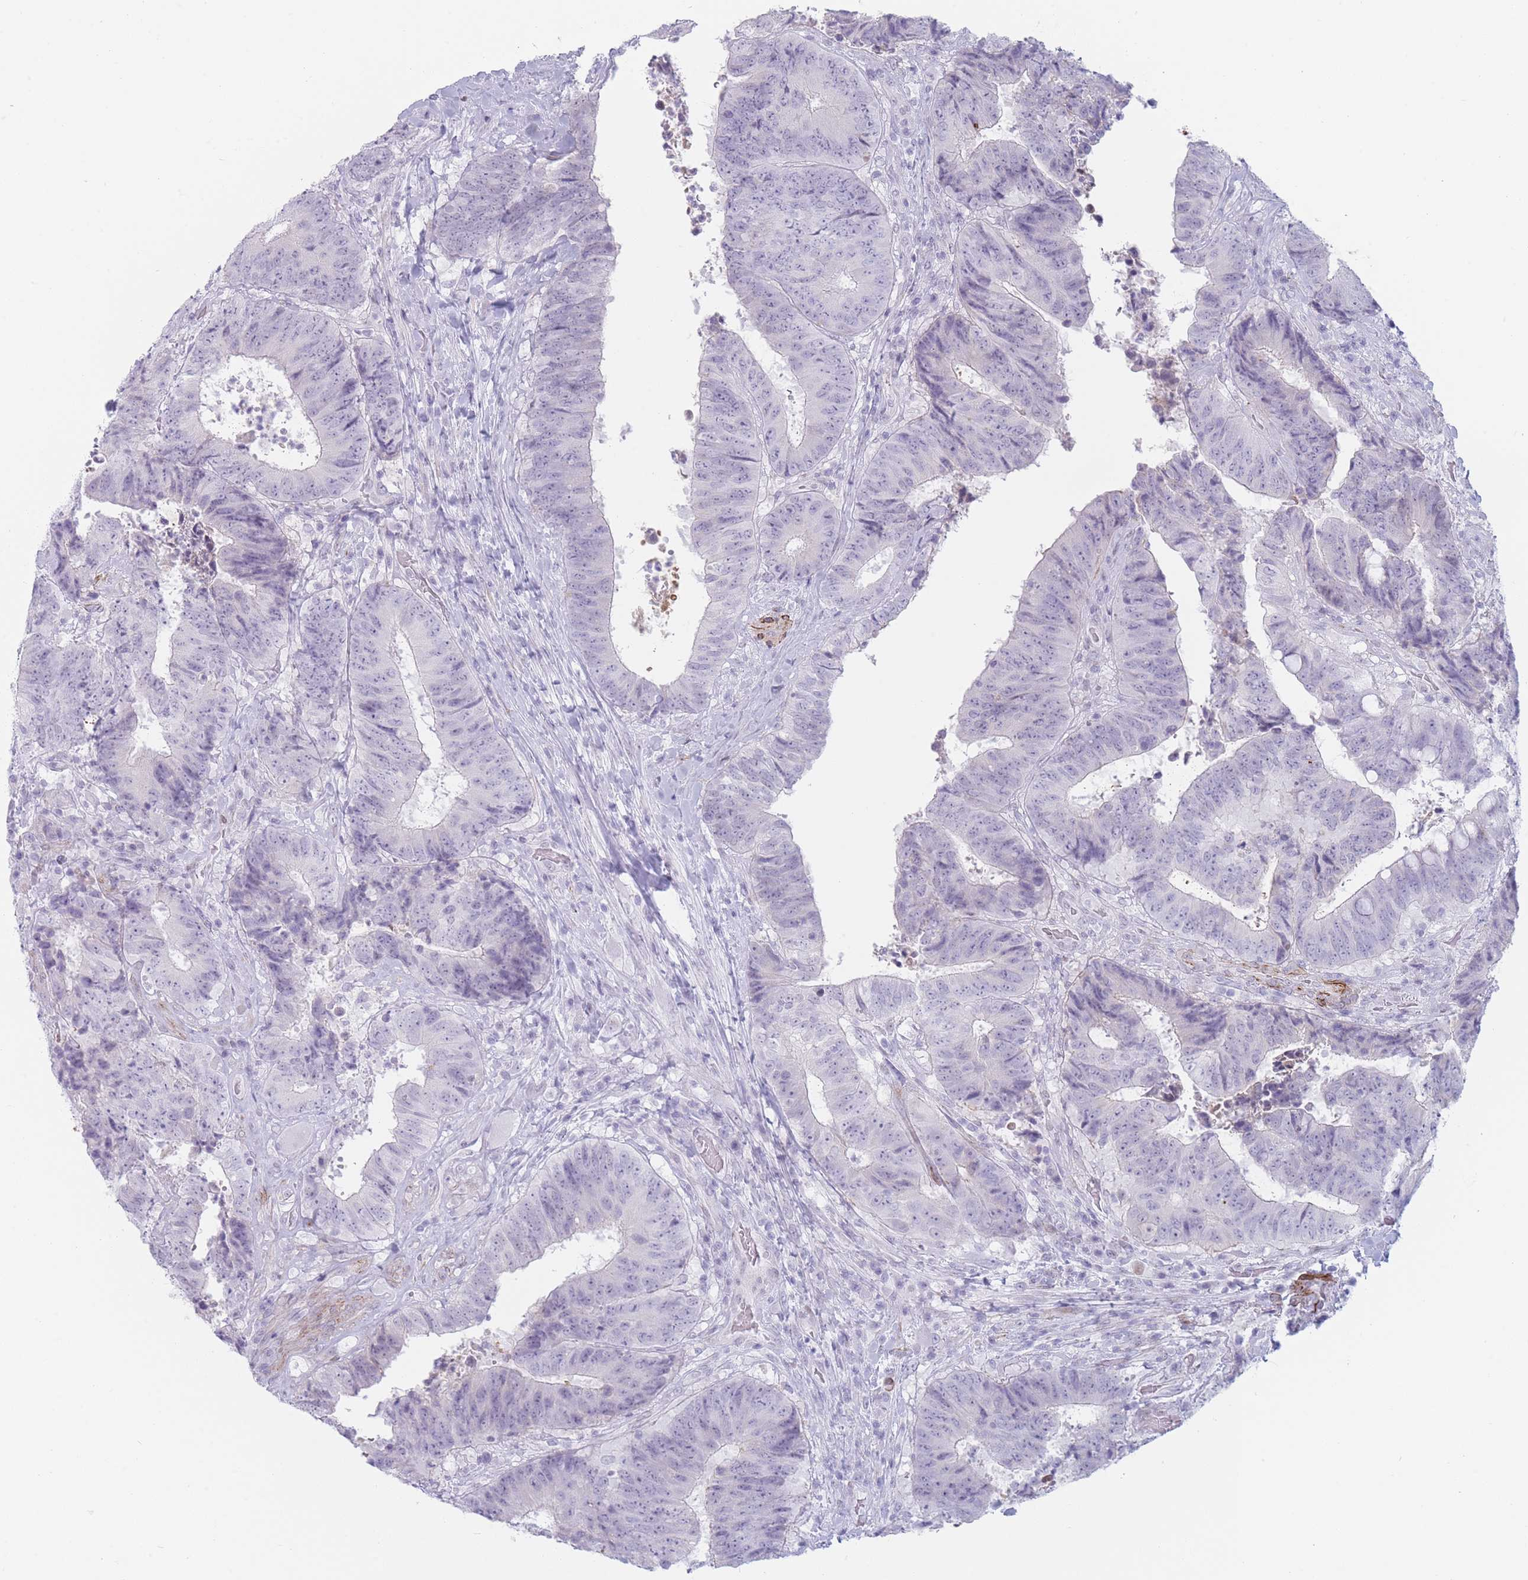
{"staining": {"intensity": "negative", "quantity": "none", "location": "none"}, "tissue": "colorectal cancer", "cell_type": "Tumor cells", "image_type": "cancer", "snomed": [{"axis": "morphology", "description": "Adenocarcinoma, NOS"}, {"axis": "topography", "description": "Rectum"}], "caption": "Immunohistochemistry (IHC) of human adenocarcinoma (colorectal) exhibits no expression in tumor cells. (Immunohistochemistry (IHC), brightfield microscopy, high magnification).", "gene": "IFNA6", "patient": {"sex": "male", "age": 72}}